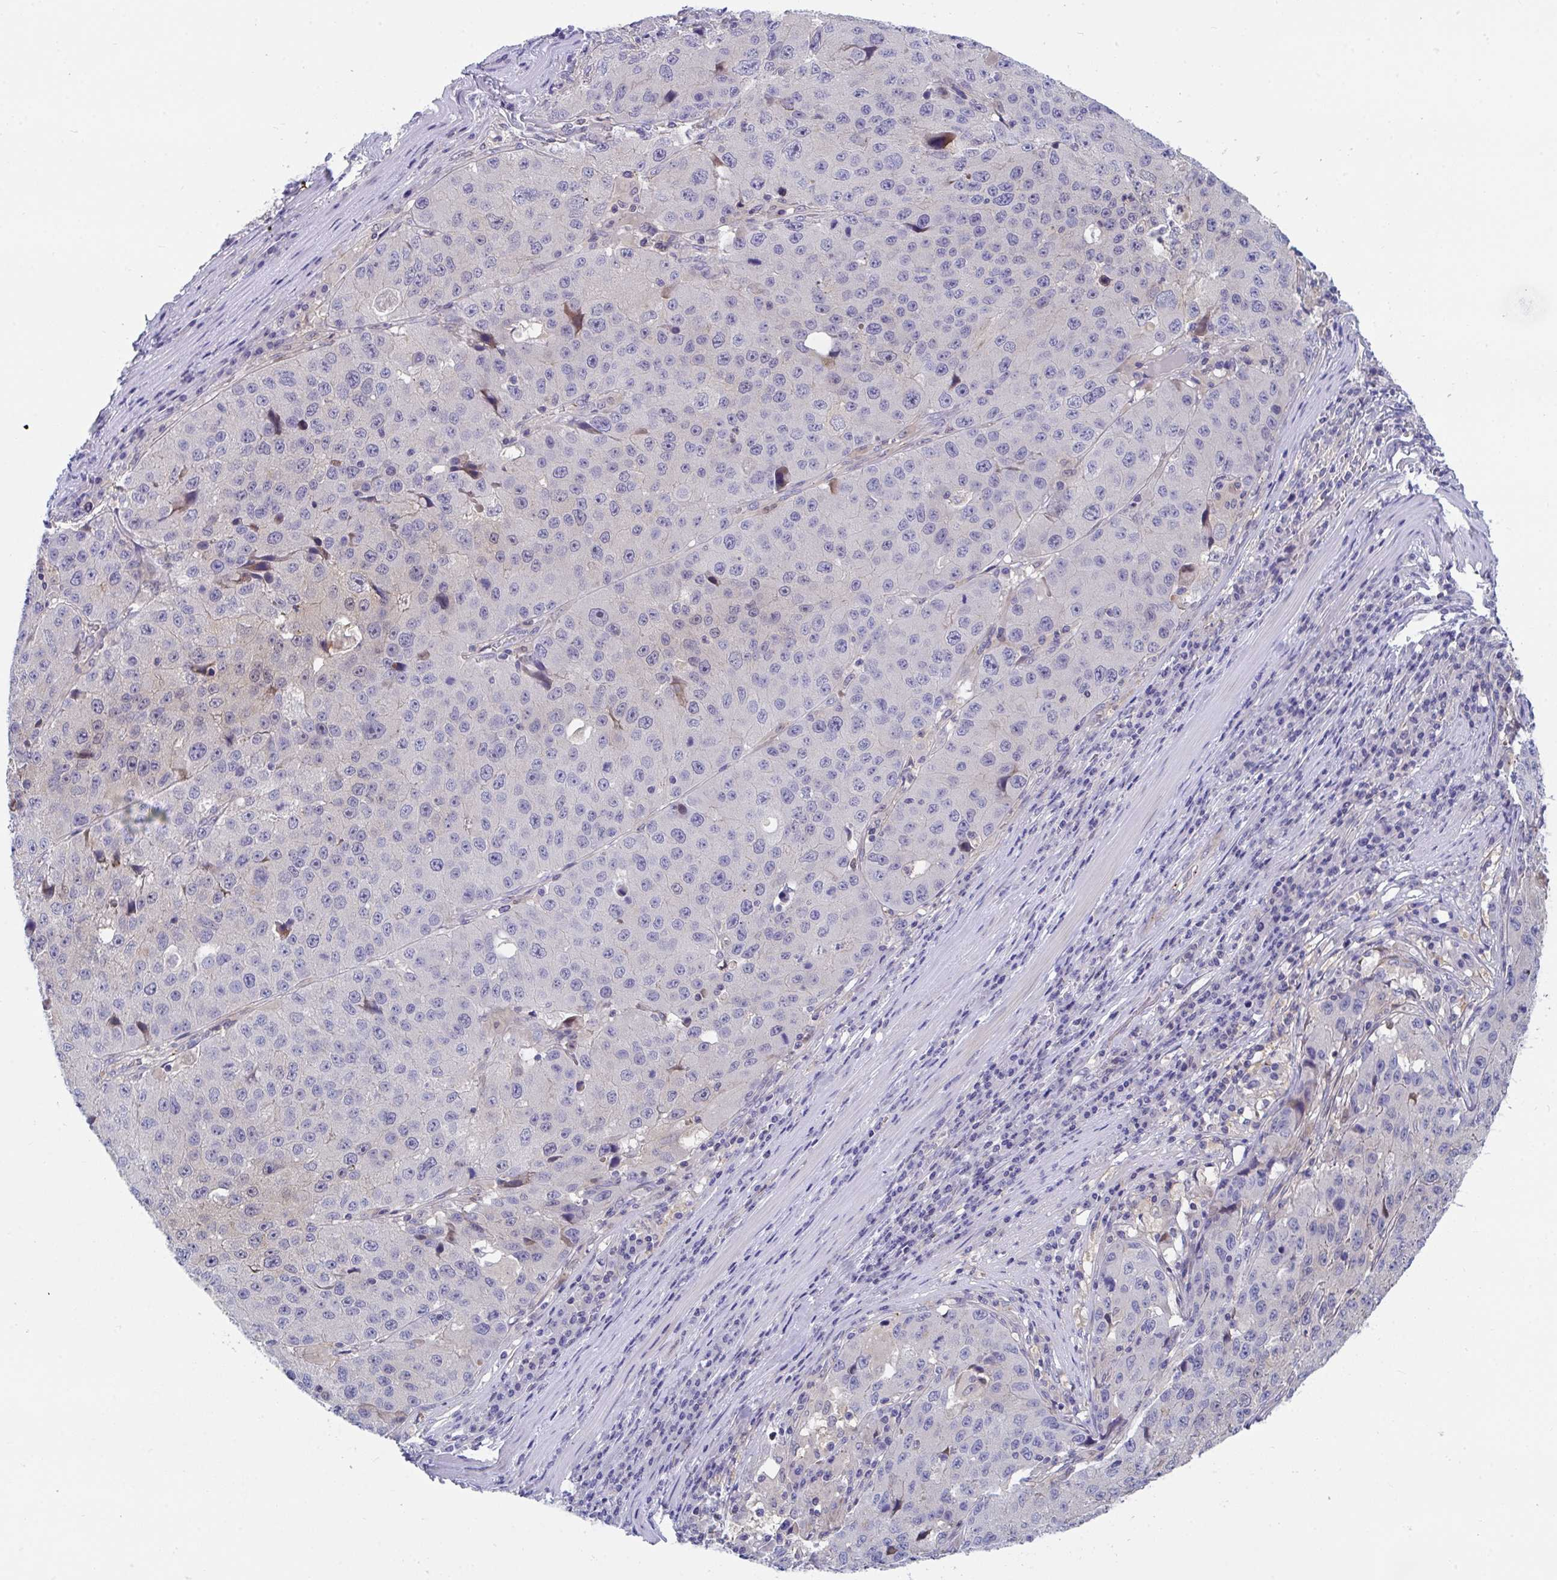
{"staining": {"intensity": "negative", "quantity": "none", "location": "none"}, "tissue": "stomach cancer", "cell_type": "Tumor cells", "image_type": "cancer", "snomed": [{"axis": "morphology", "description": "Adenocarcinoma, NOS"}, {"axis": "topography", "description": "Stomach"}], "caption": "Adenocarcinoma (stomach) was stained to show a protein in brown. There is no significant positivity in tumor cells.", "gene": "P2RX3", "patient": {"sex": "male", "age": 71}}